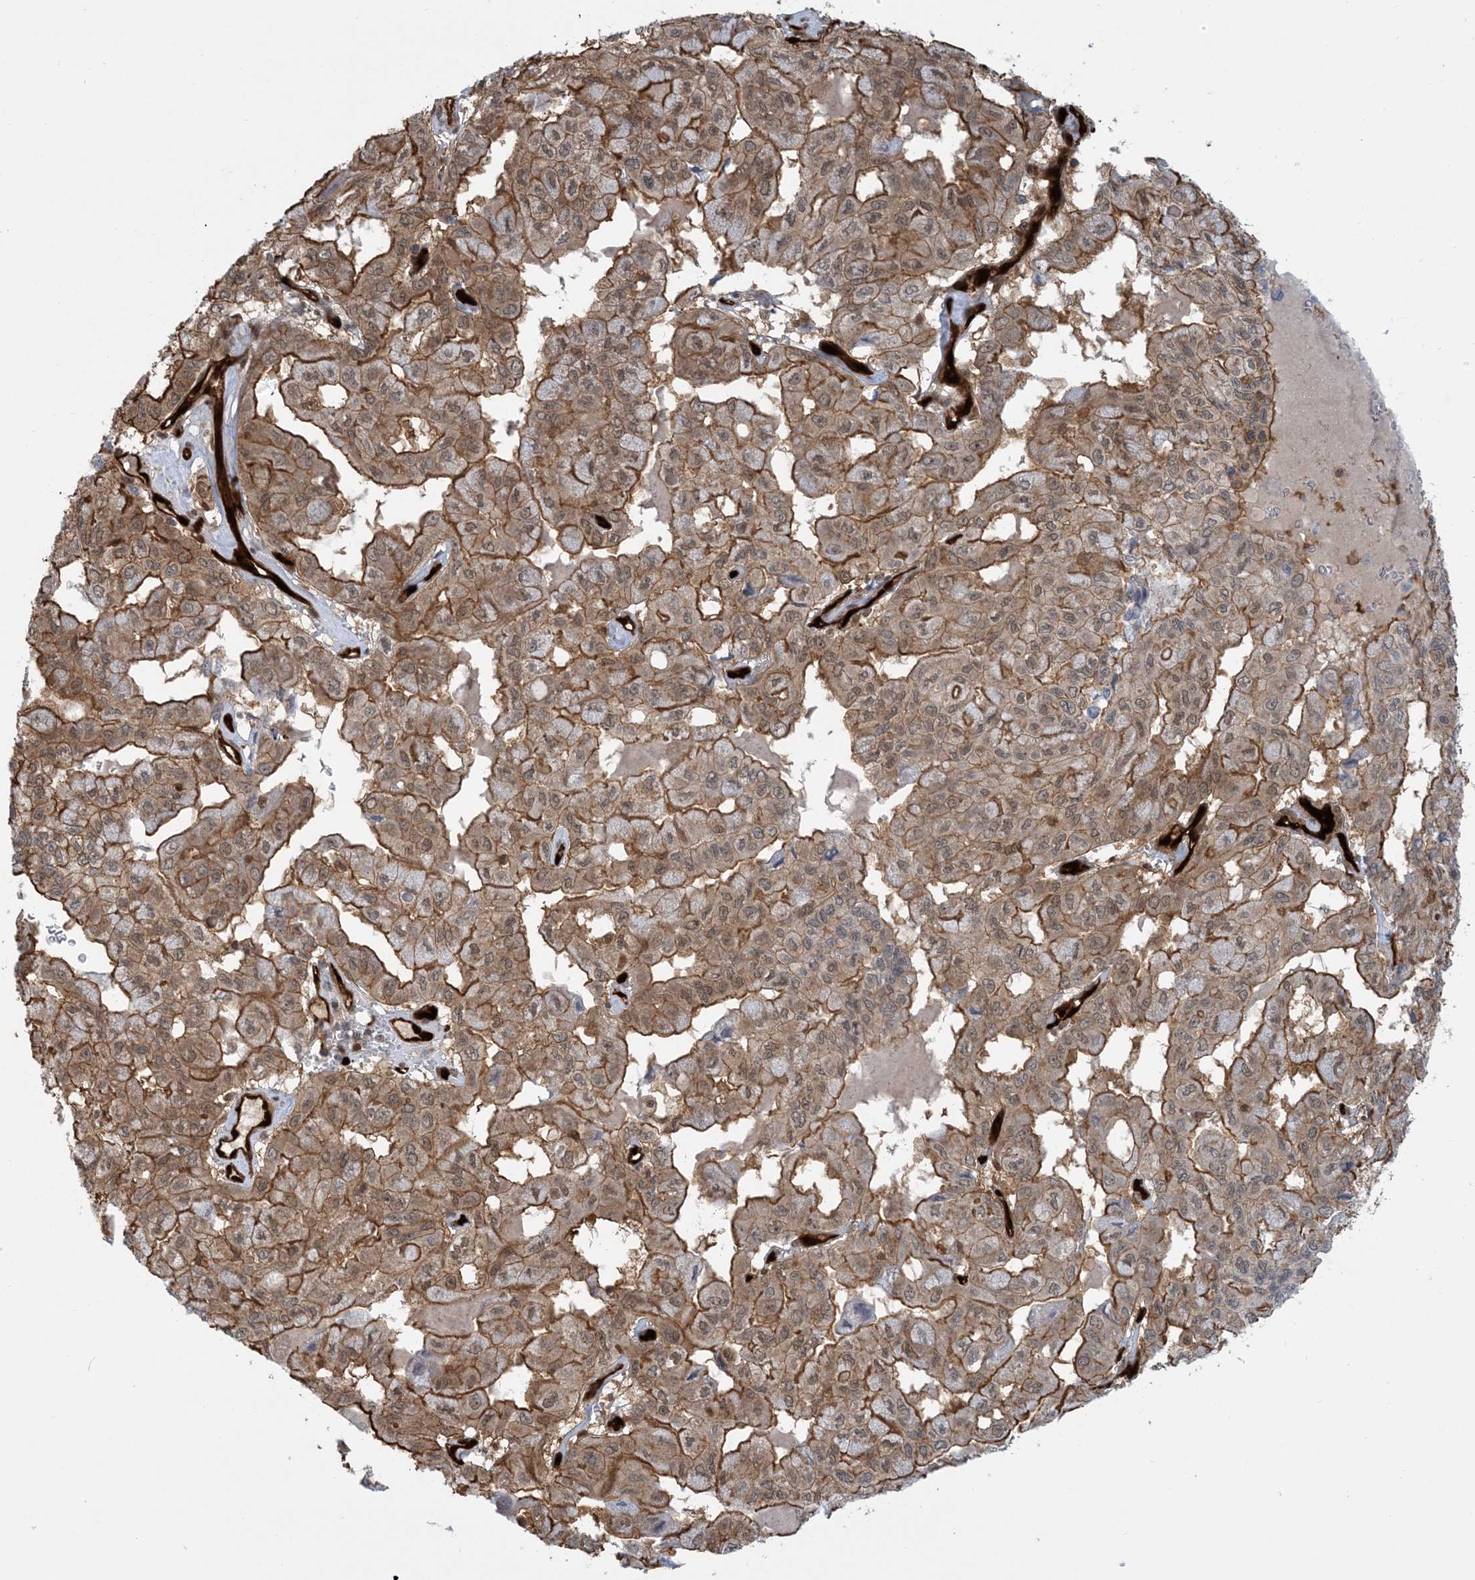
{"staining": {"intensity": "moderate", "quantity": ">75%", "location": "cytoplasmic/membranous"}, "tissue": "pancreatic cancer", "cell_type": "Tumor cells", "image_type": "cancer", "snomed": [{"axis": "morphology", "description": "Adenocarcinoma, NOS"}, {"axis": "topography", "description": "Pancreas"}], "caption": "Human pancreatic cancer stained for a protein (brown) demonstrates moderate cytoplasmic/membranous positive positivity in about >75% of tumor cells.", "gene": "PPM1F", "patient": {"sex": "male", "age": 51}}